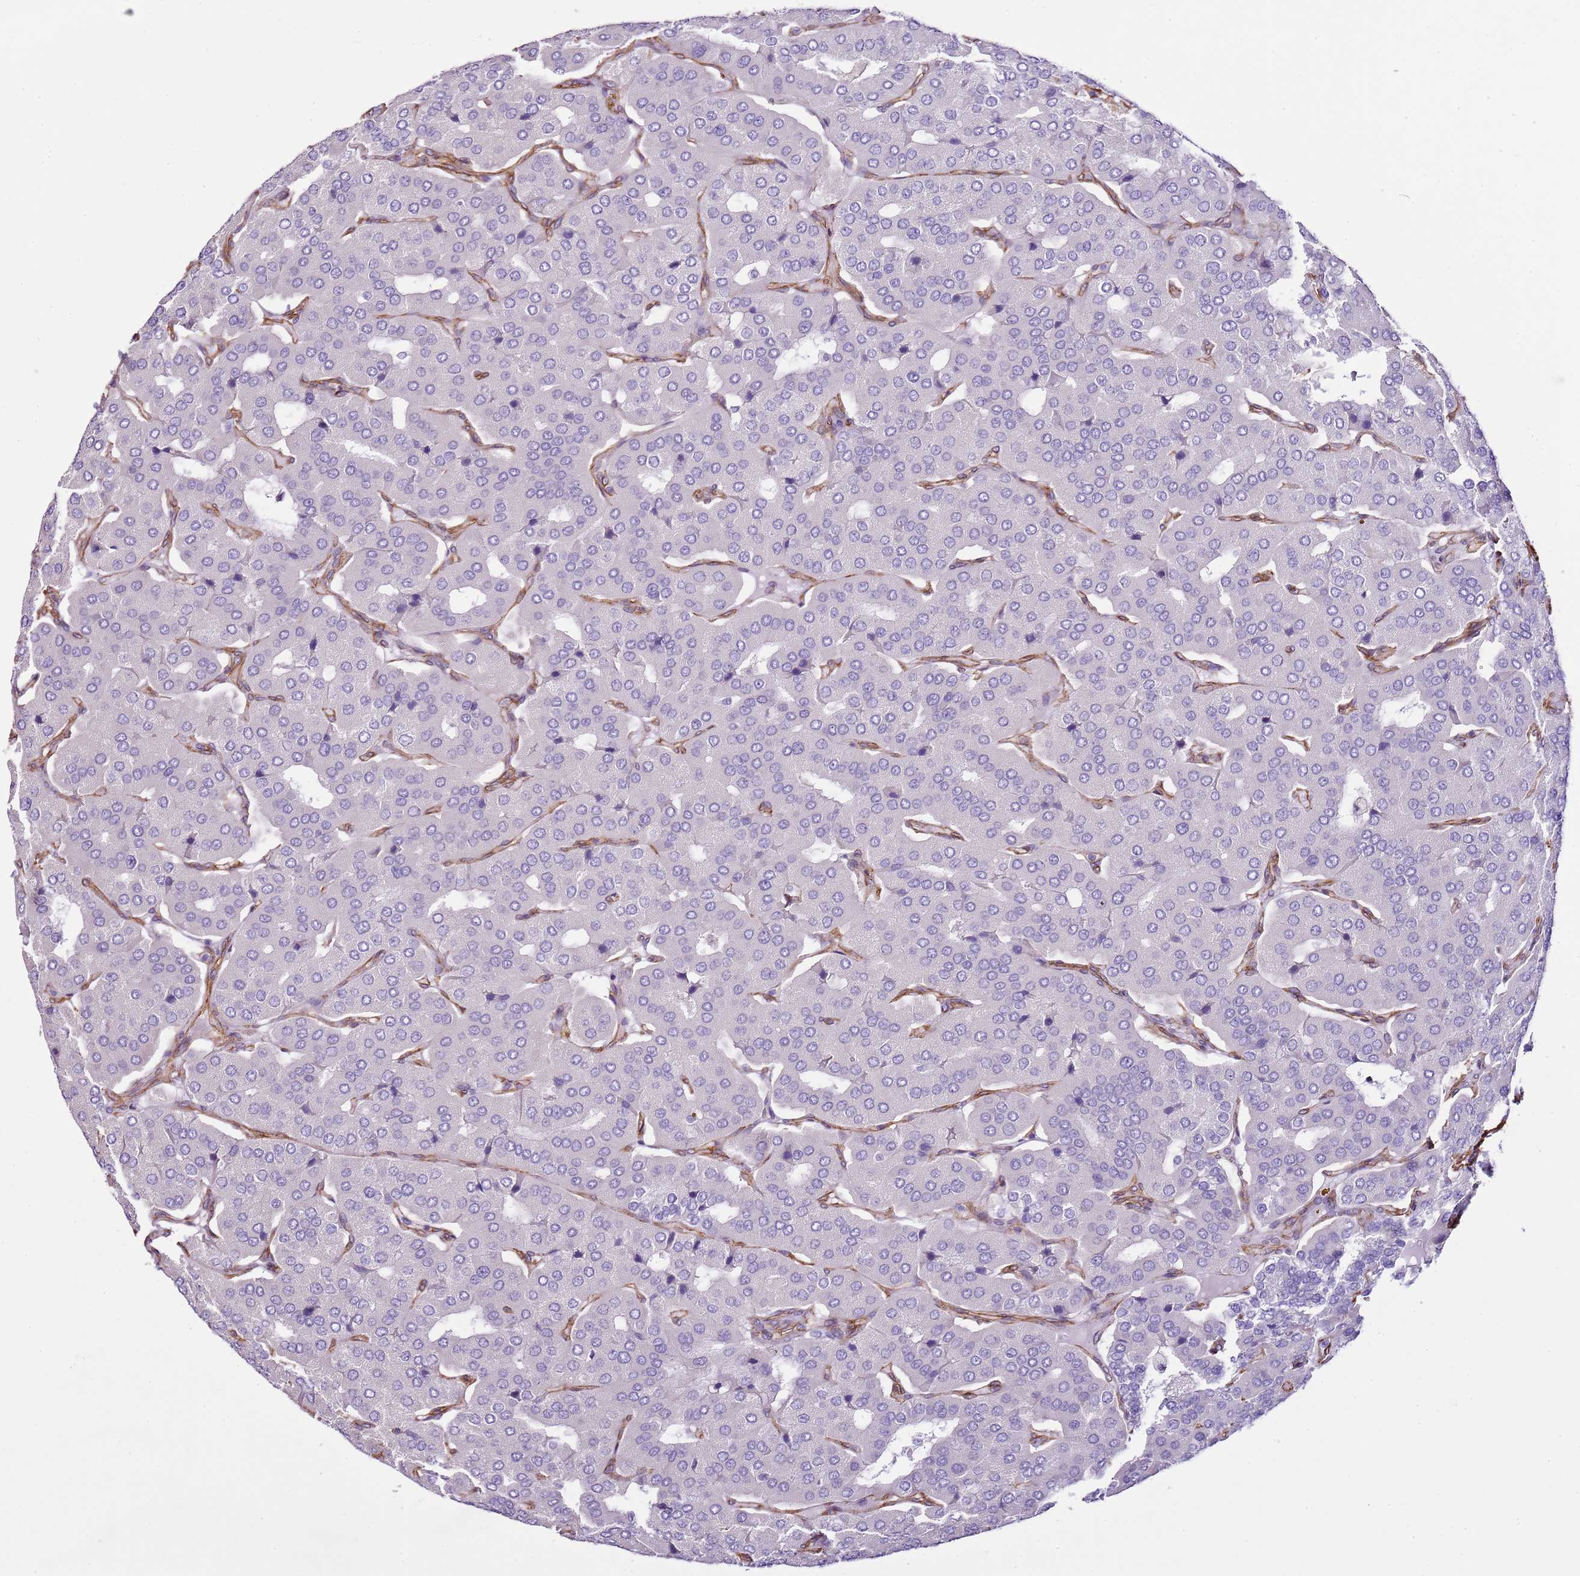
{"staining": {"intensity": "negative", "quantity": "none", "location": "none"}, "tissue": "parathyroid gland", "cell_type": "Glandular cells", "image_type": "normal", "snomed": [{"axis": "morphology", "description": "Normal tissue, NOS"}, {"axis": "morphology", "description": "Adenoma, NOS"}, {"axis": "topography", "description": "Parathyroid gland"}], "caption": "Parathyroid gland was stained to show a protein in brown. There is no significant positivity in glandular cells.", "gene": "CTDSPL", "patient": {"sex": "female", "age": 86}}